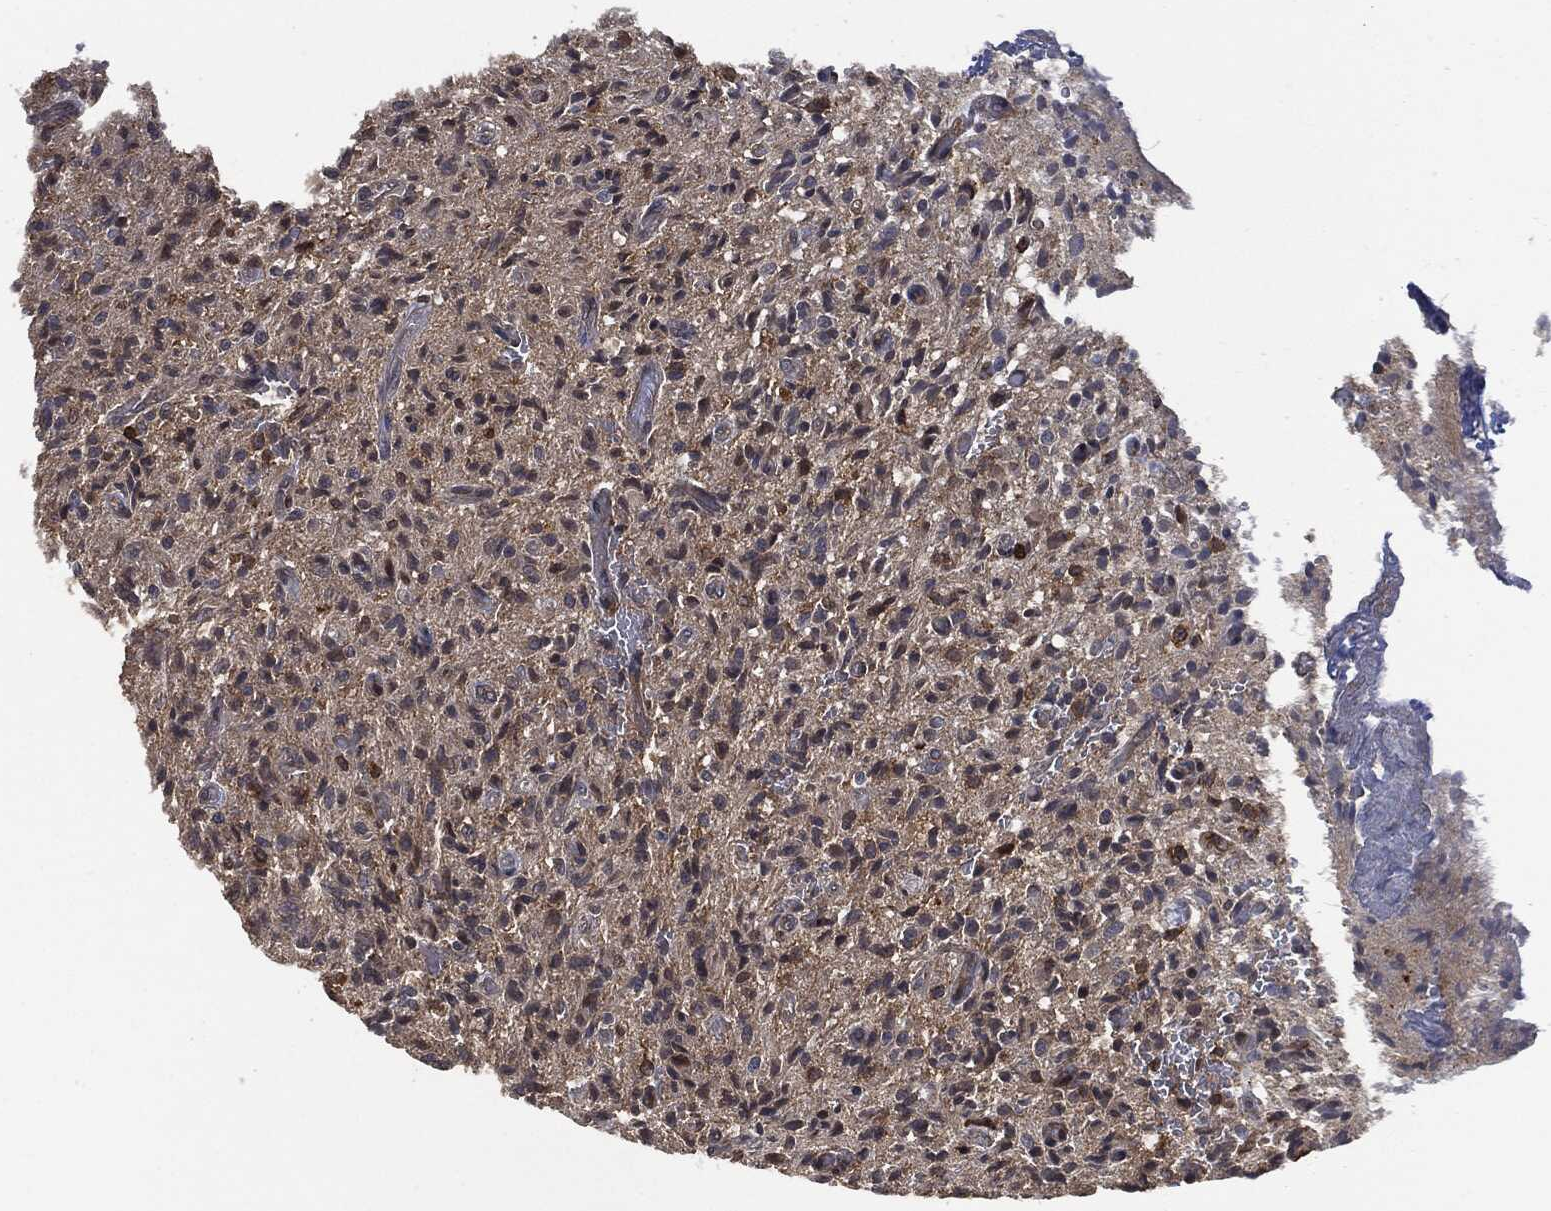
{"staining": {"intensity": "moderate", "quantity": "<25%", "location": "cytoplasmic/membranous"}, "tissue": "glioma", "cell_type": "Tumor cells", "image_type": "cancer", "snomed": [{"axis": "morphology", "description": "Glioma, malignant, High grade"}, {"axis": "topography", "description": "Brain"}], "caption": "Moderate cytoplasmic/membranous expression is present in approximately <25% of tumor cells in glioma. (Stains: DAB (3,3'-diaminobenzidine) in brown, nuclei in blue, Microscopy: brightfield microscopy at high magnification).", "gene": "PSMB10", "patient": {"sex": "male", "age": 64}}